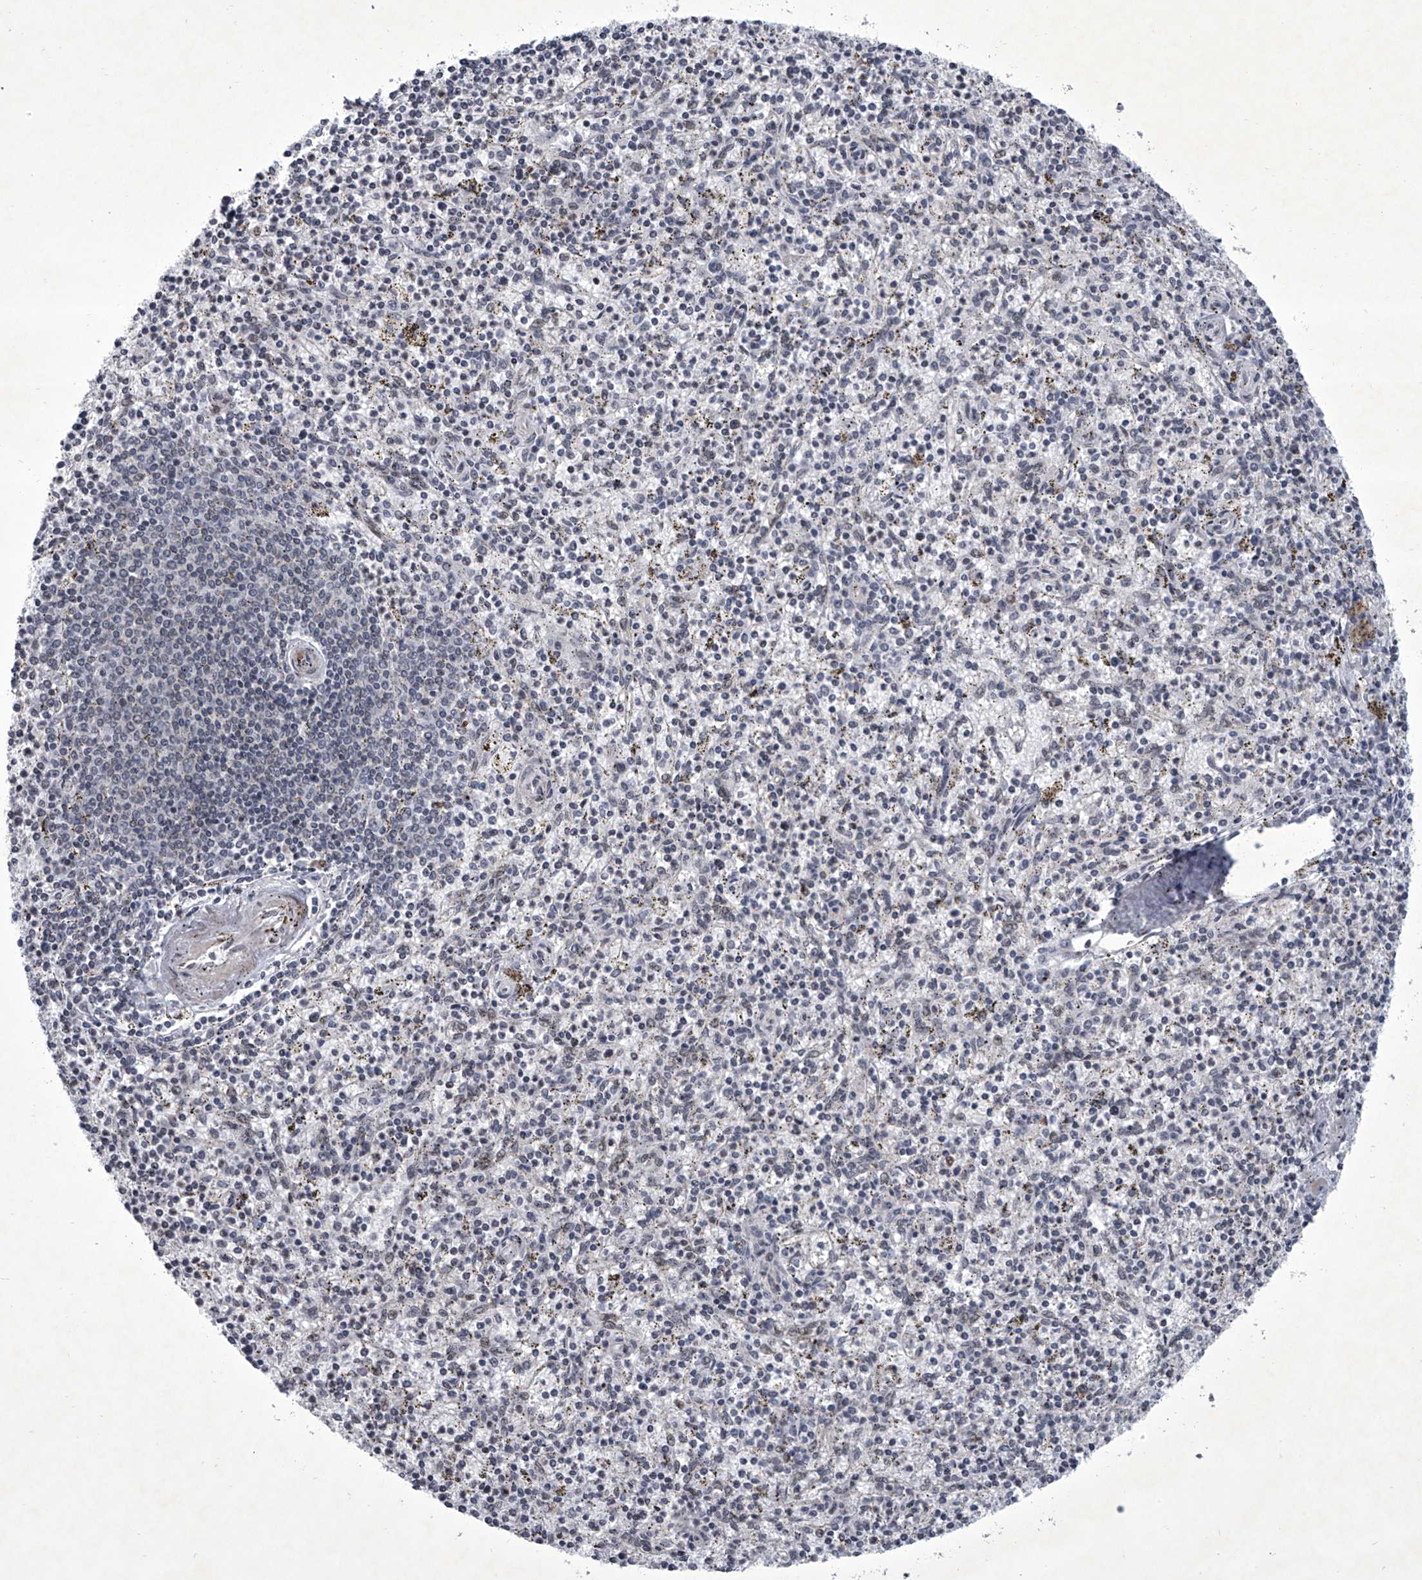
{"staining": {"intensity": "negative", "quantity": "none", "location": "none"}, "tissue": "spleen", "cell_type": "Cells in red pulp", "image_type": "normal", "snomed": [{"axis": "morphology", "description": "Normal tissue, NOS"}, {"axis": "topography", "description": "Spleen"}], "caption": "DAB immunohistochemical staining of unremarkable human spleen shows no significant positivity in cells in red pulp. Brightfield microscopy of immunohistochemistry (IHC) stained with DAB (brown) and hematoxylin (blue), captured at high magnification.", "gene": "MLLT1", "patient": {"sex": "male", "age": 72}}